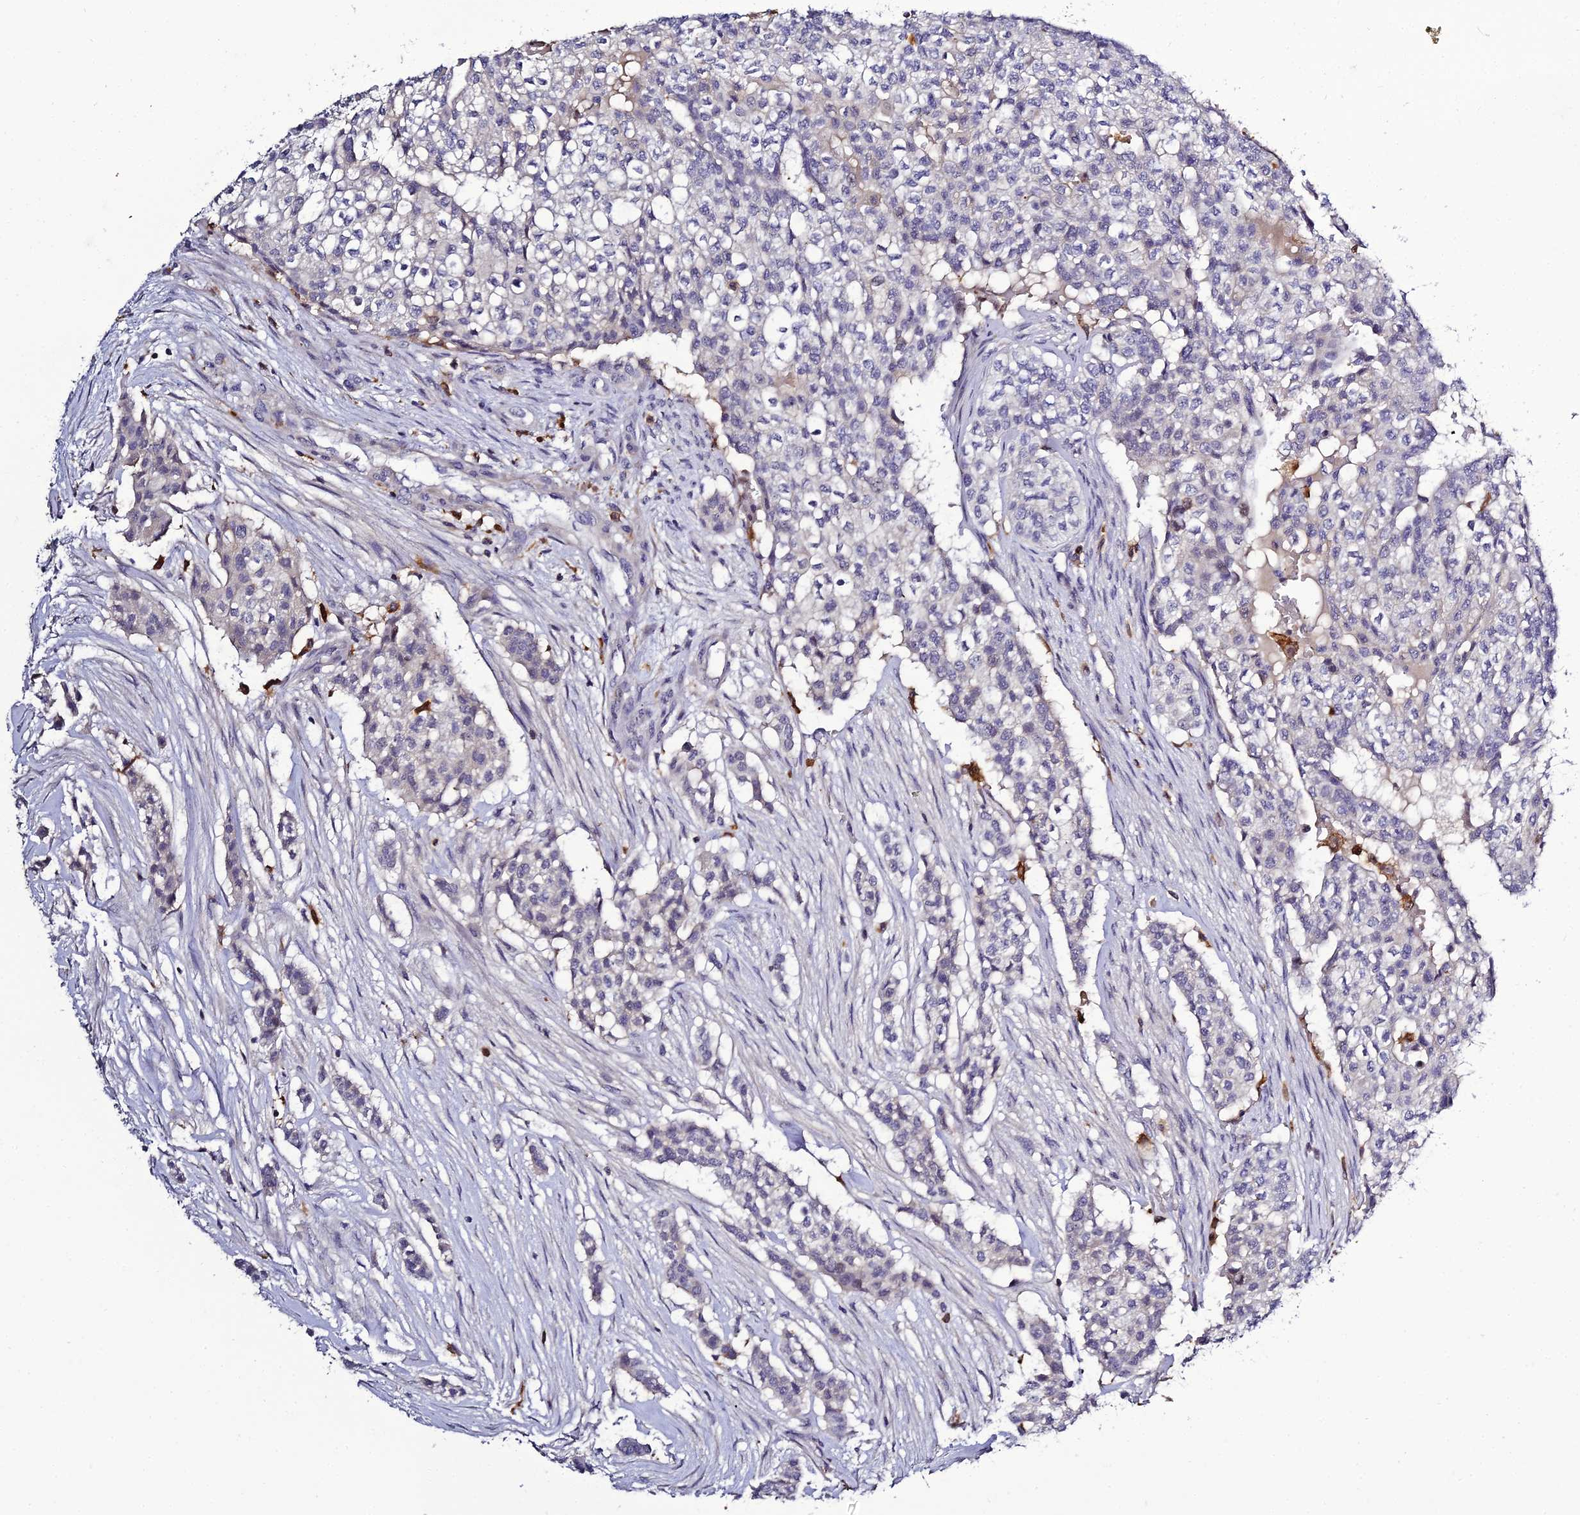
{"staining": {"intensity": "negative", "quantity": "none", "location": "none"}, "tissue": "head and neck cancer", "cell_type": "Tumor cells", "image_type": "cancer", "snomed": [{"axis": "morphology", "description": "Adenocarcinoma, NOS"}, {"axis": "topography", "description": "Head-Neck"}], "caption": "This is an immunohistochemistry (IHC) micrograph of head and neck cancer. There is no expression in tumor cells.", "gene": "IL4I1", "patient": {"sex": "male", "age": 81}}